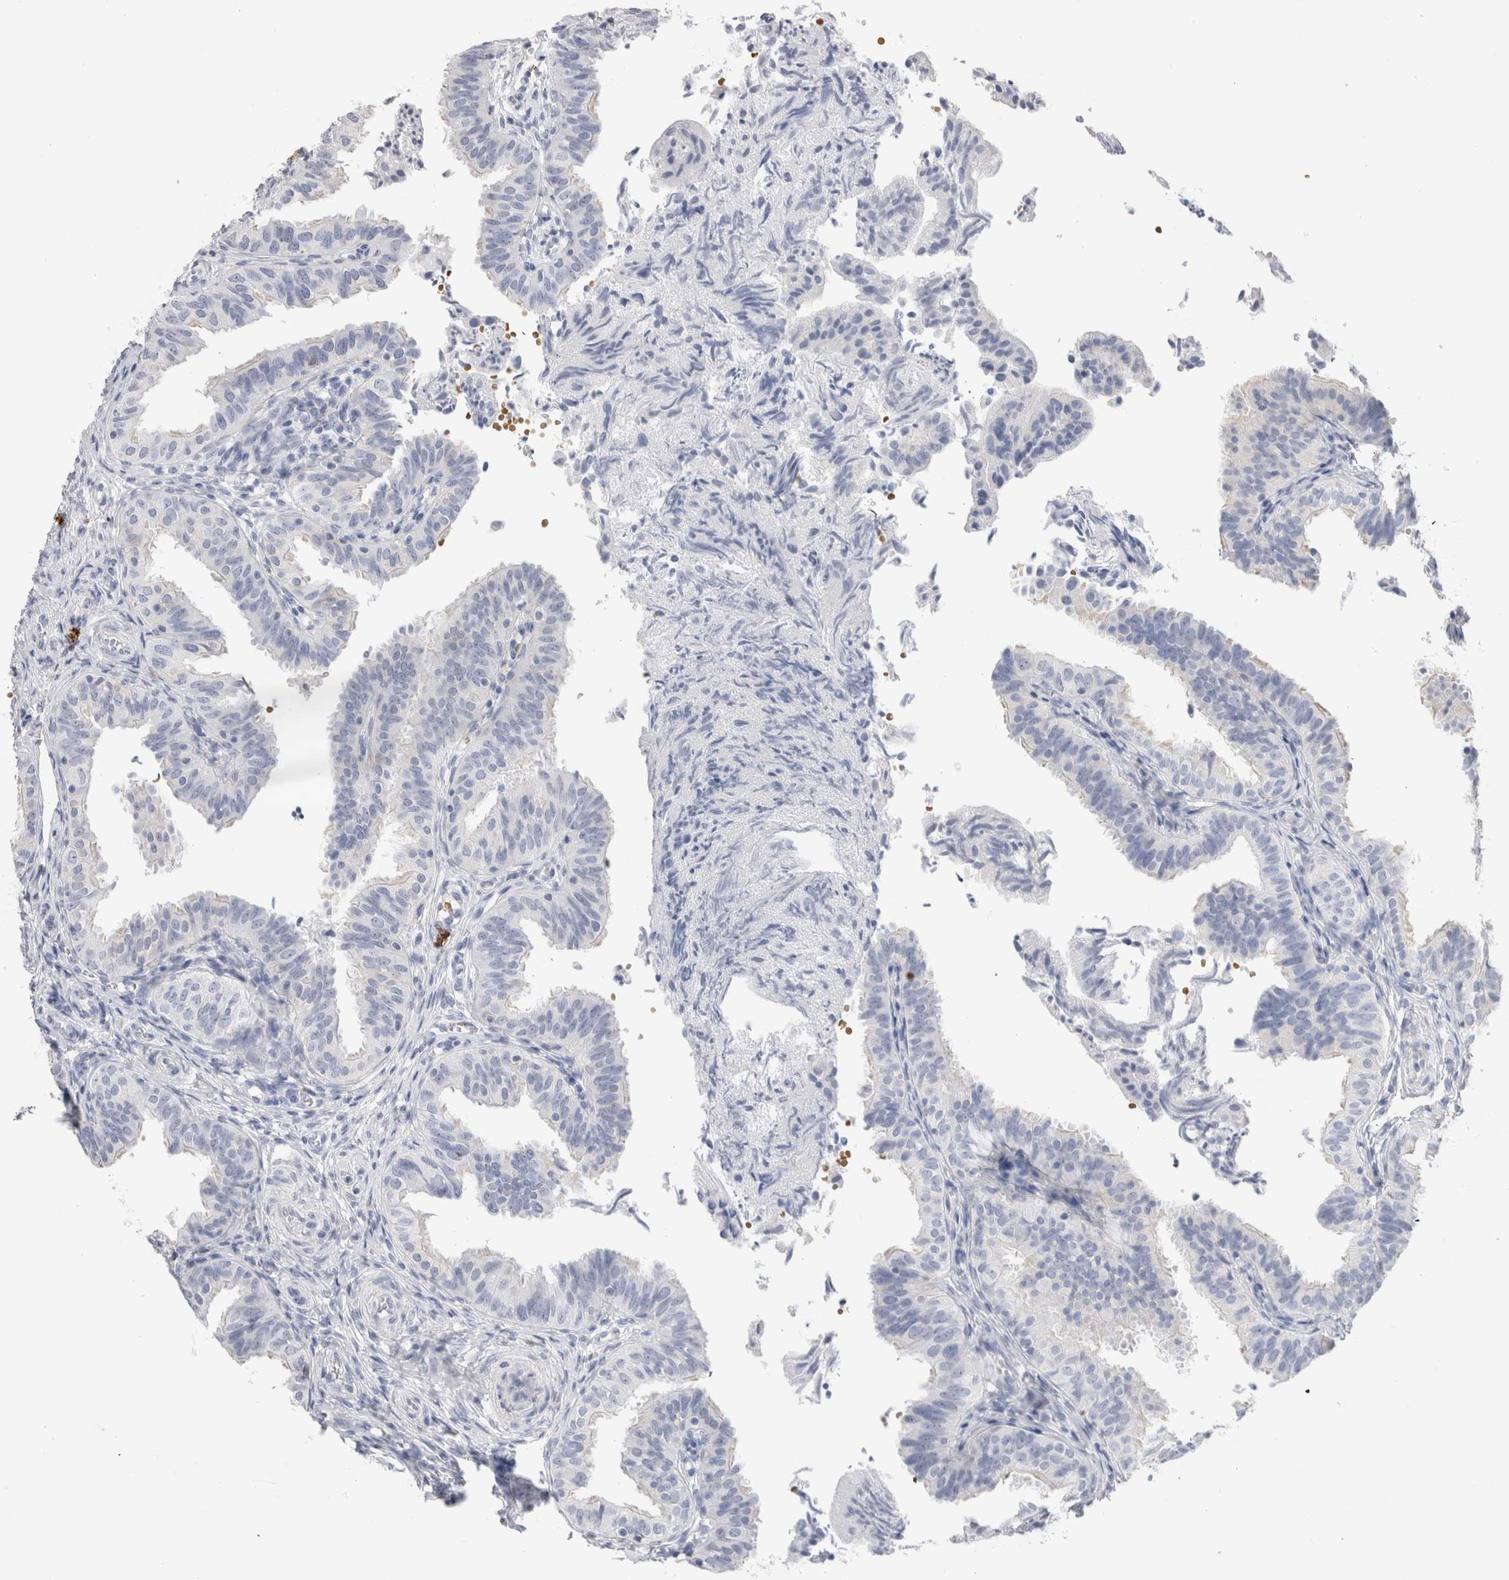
{"staining": {"intensity": "negative", "quantity": "none", "location": "none"}, "tissue": "fallopian tube", "cell_type": "Glandular cells", "image_type": "normal", "snomed": [{"axis": "morphology", "description": "Normal tissue, NOS"}, {"axis": "topography", "description": "Fallopian tube"}], "caption": "IHC micrograph of unremarkable human fallopian tube stained for a protein (brown), which exhibits no positivity in glandular cells. (DAB (3,3'-diaminobenzidine) IHC, high magnification).", "gene": "CD38", "patient": {"sex": "female", "age": 35}}